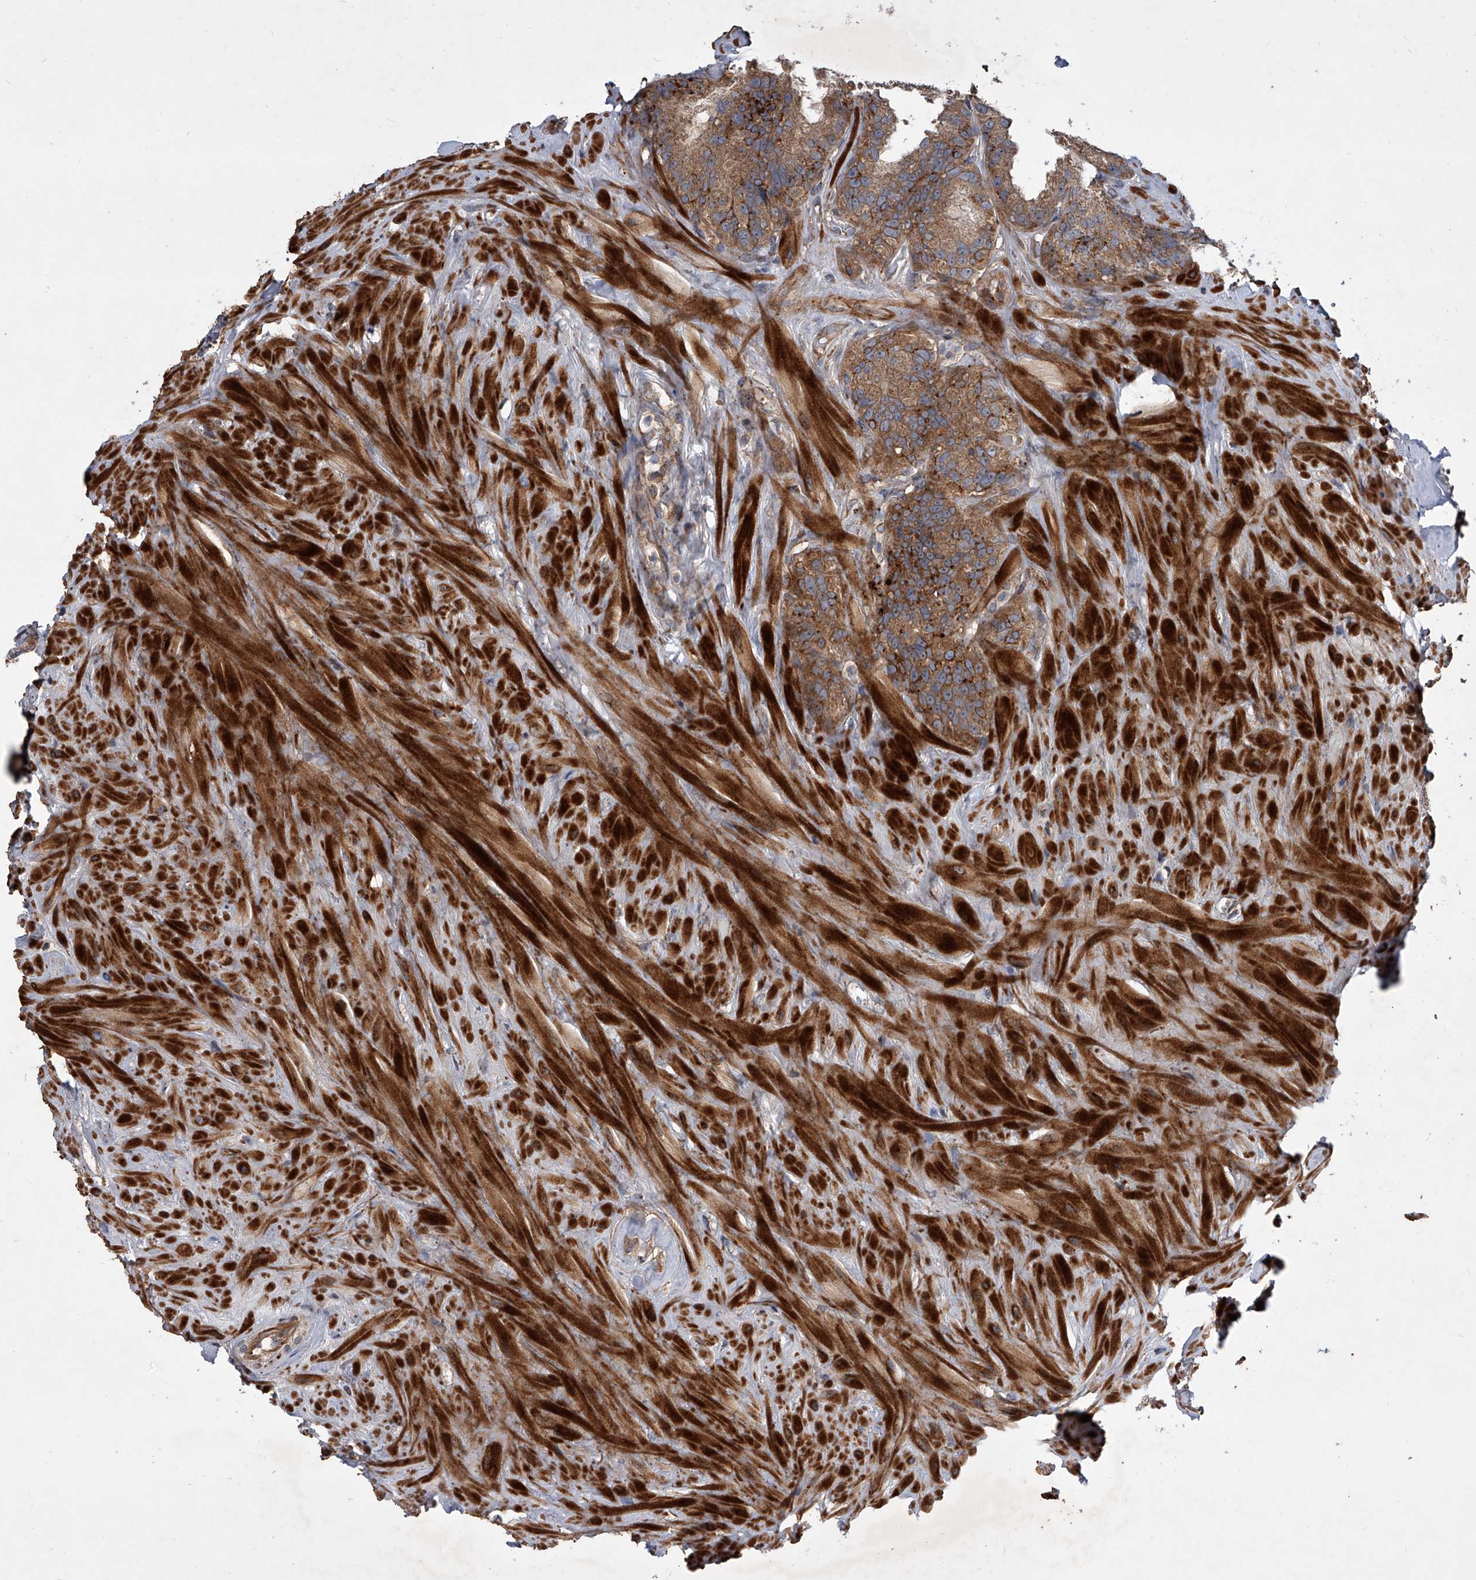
{"staining": {"intensity": "moderate", "quantity": ">75%", "location": "cytoplasmic/membranous"}, "tissue": "seminal vesicle", "cell_type": "Glandular cells", "image_type": "normal", "snomed": [{"axis": "morphology", "description": "Normal tissue, NOS"}, {"axis": "topography", "description": "Seminal veicle"}], "caption": "Immunohistochemical staining of unremarkable seminal vesicle reveals >75% levels of moderate cytoplasmic/membranous protein expression in about >75% of glandular cells. The staining is performed using DAB brown chromogen to label protein expression. The nuclei are counter-stained blue using hematoxylin.", "gene": "USP47", "patient": {"sex": "male", "age": 80}}